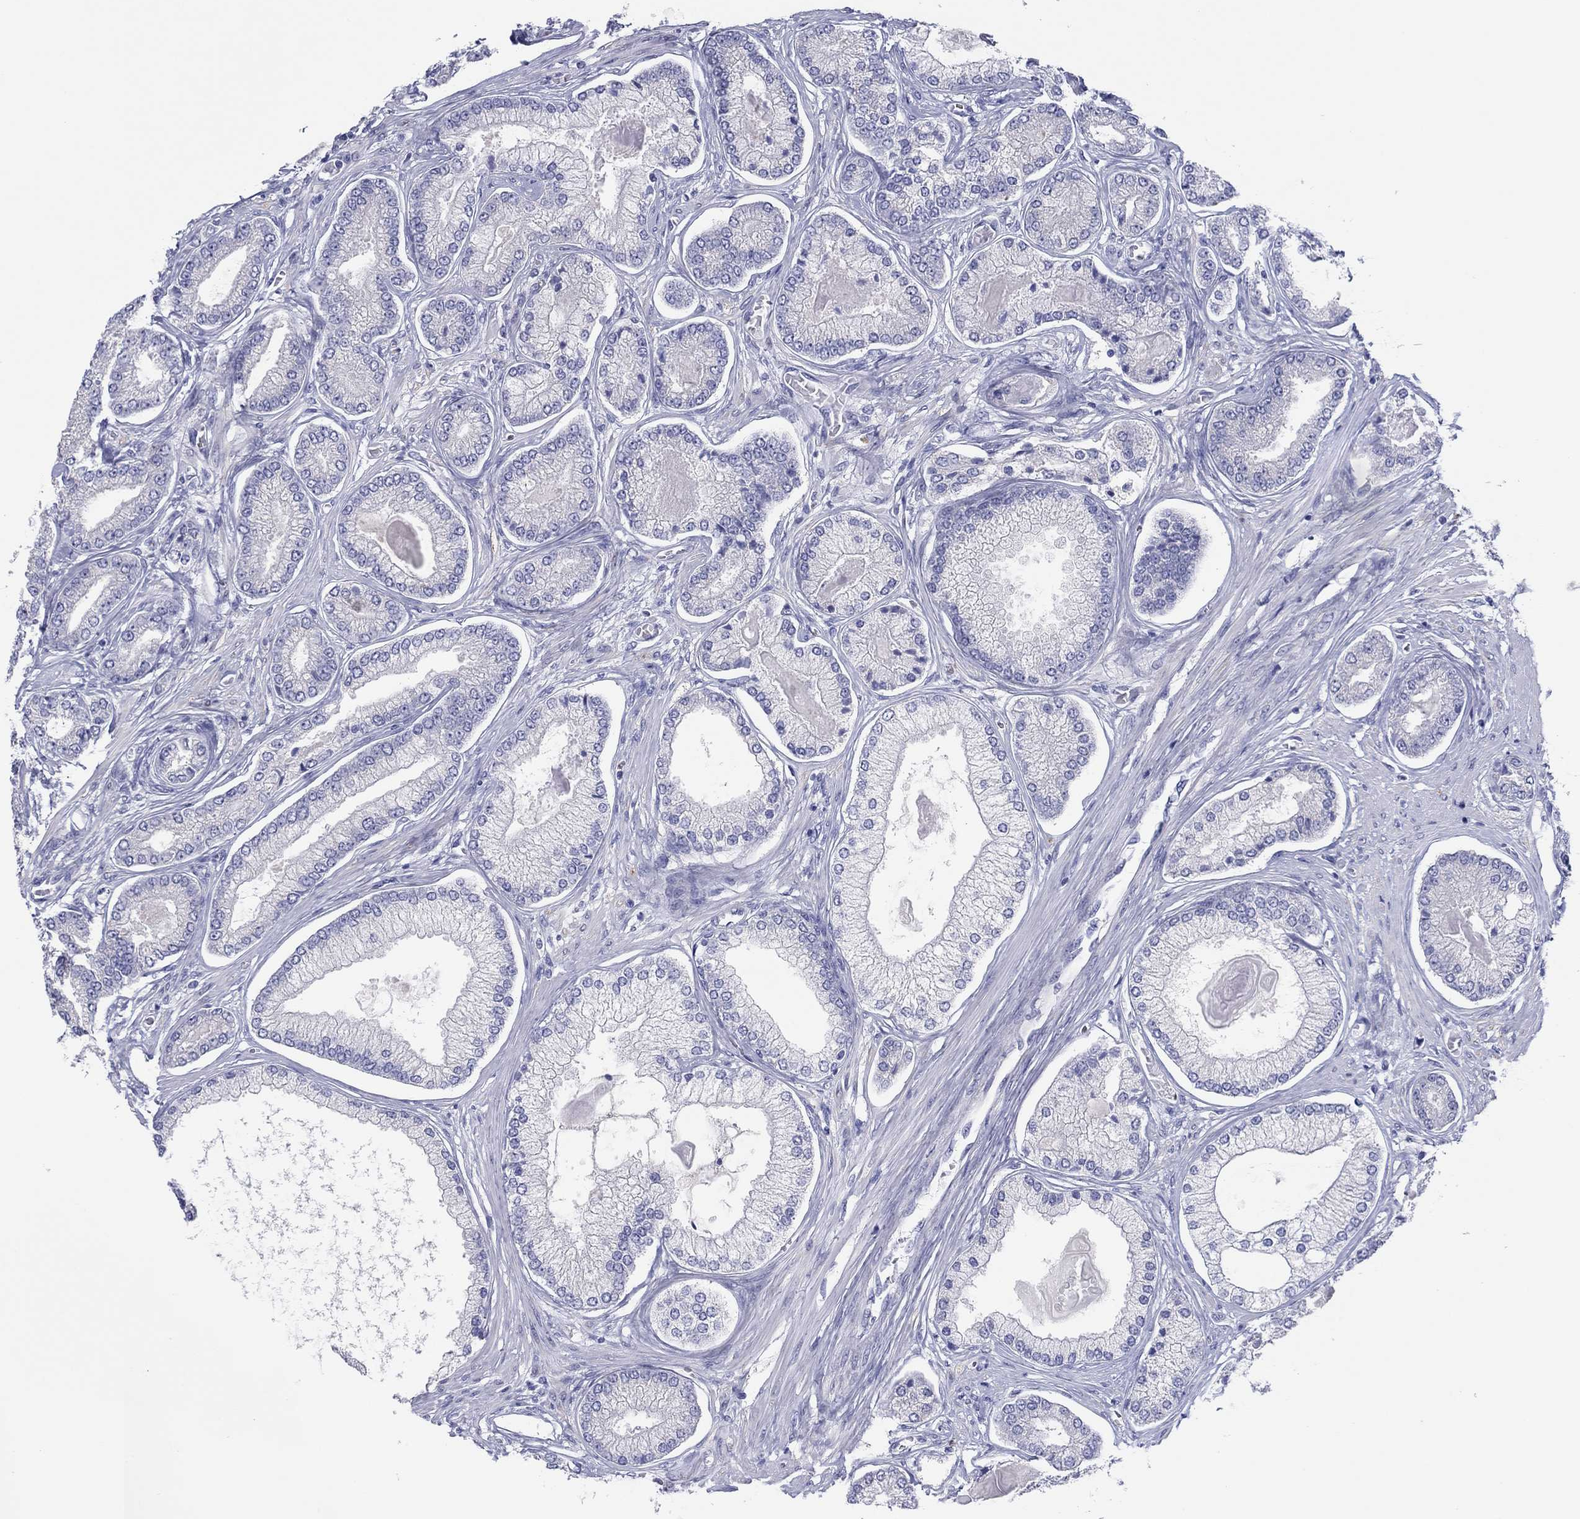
{"staining": {"intensity": "negative", "quantity": "none", "location": "none"}, "tissue": "prostate cancer", "cell_type": "Tumor cells", "image_type": "cancer", "snomed": [{"axis": "morphology", "description": "Adenocarcinoma, Low grade"}, {"axis": "topography", "description": "Prostate"}], "caption": "This is a micrograph of IHC staining of low-grade adenocarcinoma (prostate), which shows no expression in tumor cells. (DAB (3,3'-diaminobenzidine) immunohistochemistry (IHC) with hematoxylin counter stain).", "gene": "ERICH3", "patient": {"sex": "male", "age": 57}}